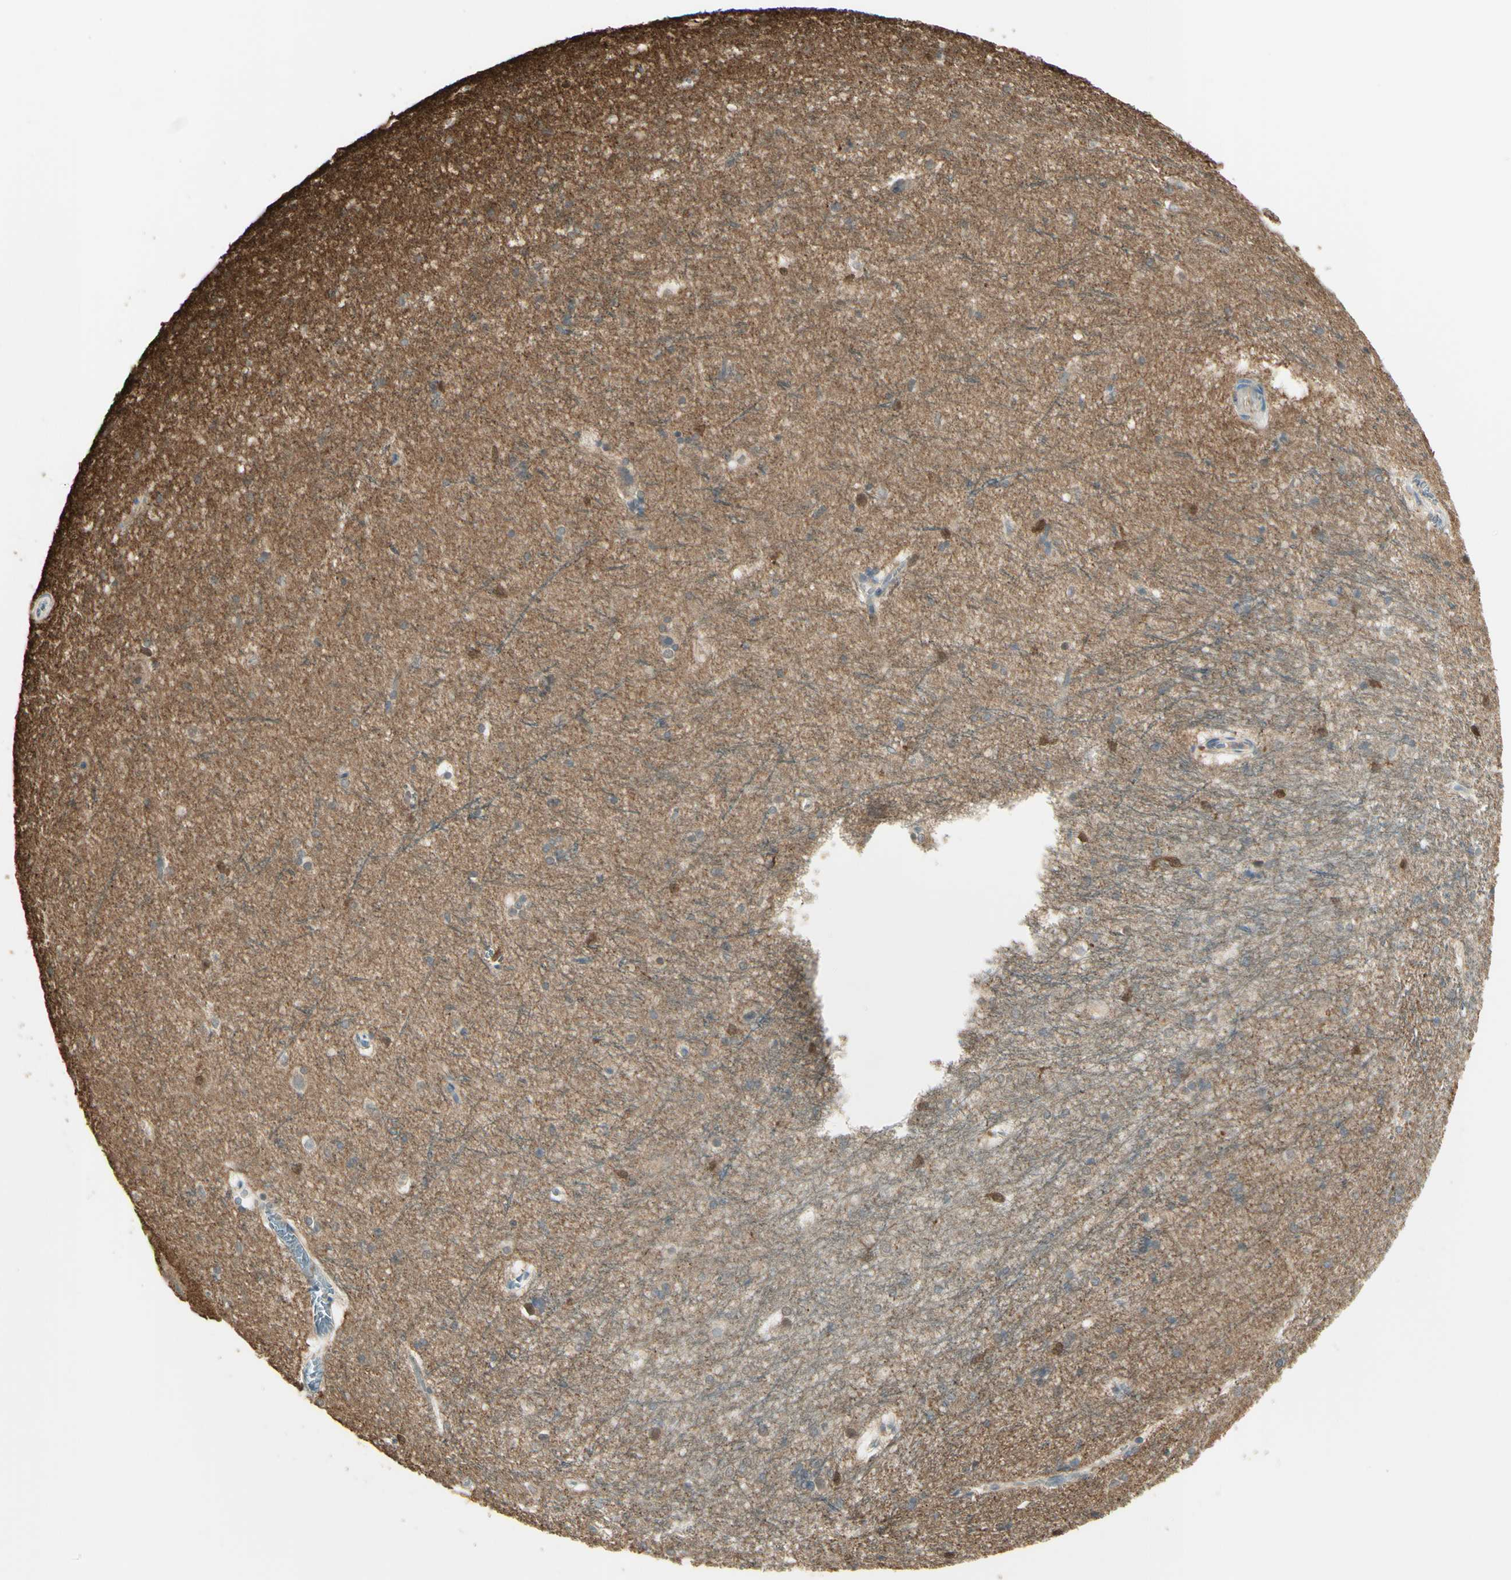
{"staining": {"intensity": "negative", "quantity": "none", "location": "none"}, "tissue": "hippocampus", "cell_type": "Glial cells", "image_type": "normal", "snomed": [{"axis": "morphology", "description": "Normal tissue, NOS"}, {"axis": "topography", "description": "Hippocampus"}], "caption": "Protein analysis of normal hippocampus demonstrates no significant positivity in glial cells.", "gene": "CYRIB", "patient": {"sex": "female", "age": 19}}